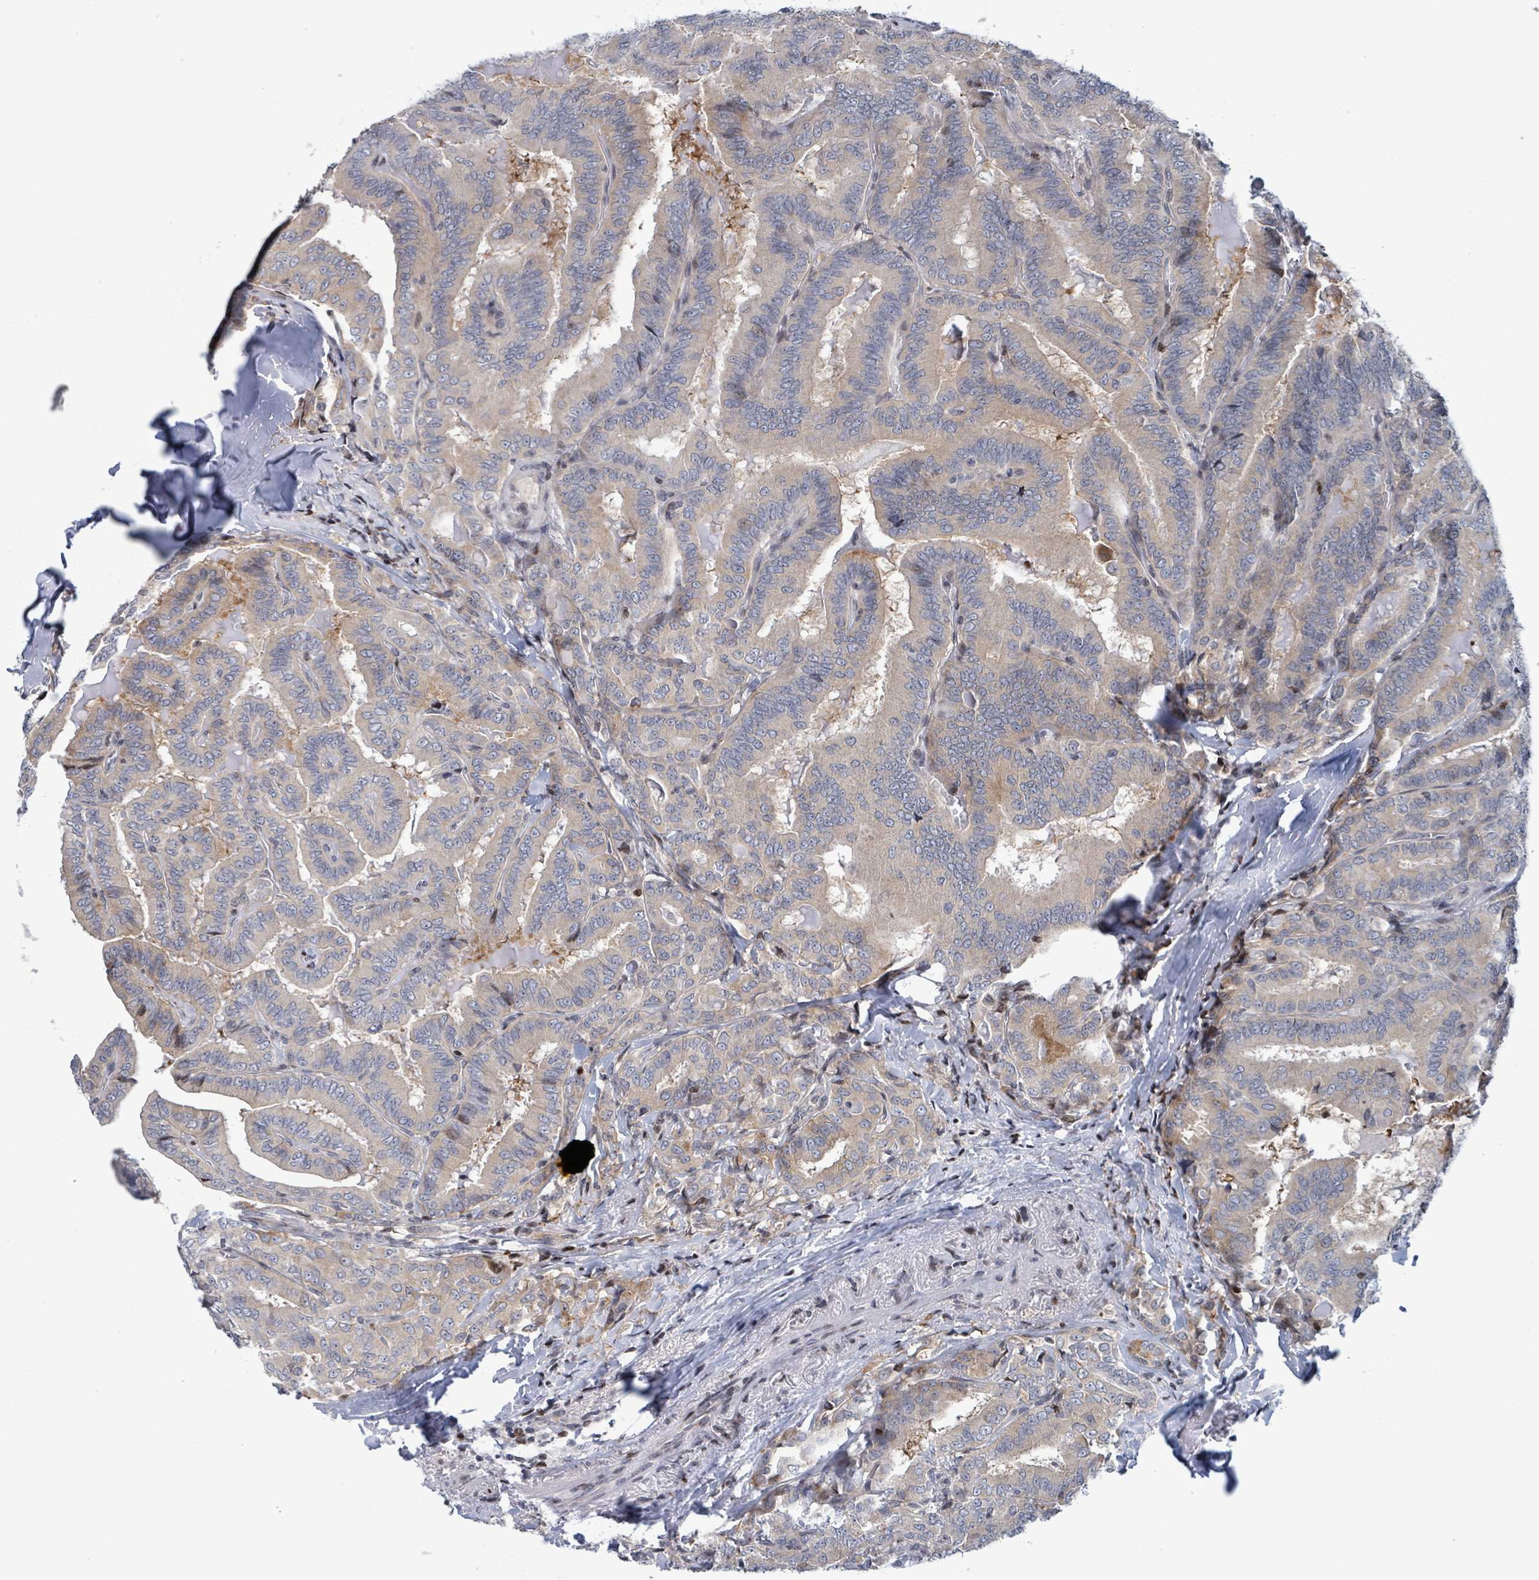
{"staining": {"intensity": "weak", "quantity": "25%-75%", "location": "cytoplasmic/membranous"}, "tissue": "thyroid cancer", "cell_type": "Tumor cells", "image_type": "cancer", "snomed": [{"axis": "morphology", "description": "Papillary adenocarcinoma, NOS"}, {"axis": "topography", "description": "Thyroid gland"}], "caption": "The micrograph exhibits staining of thyroid papillary adenocarcinoma, revealing weak cytoplasmic/membranous protein expression (brown color) within tumor cells.", "gene": "FNDC4", "patient": {"sex": "male", "age": 61}}